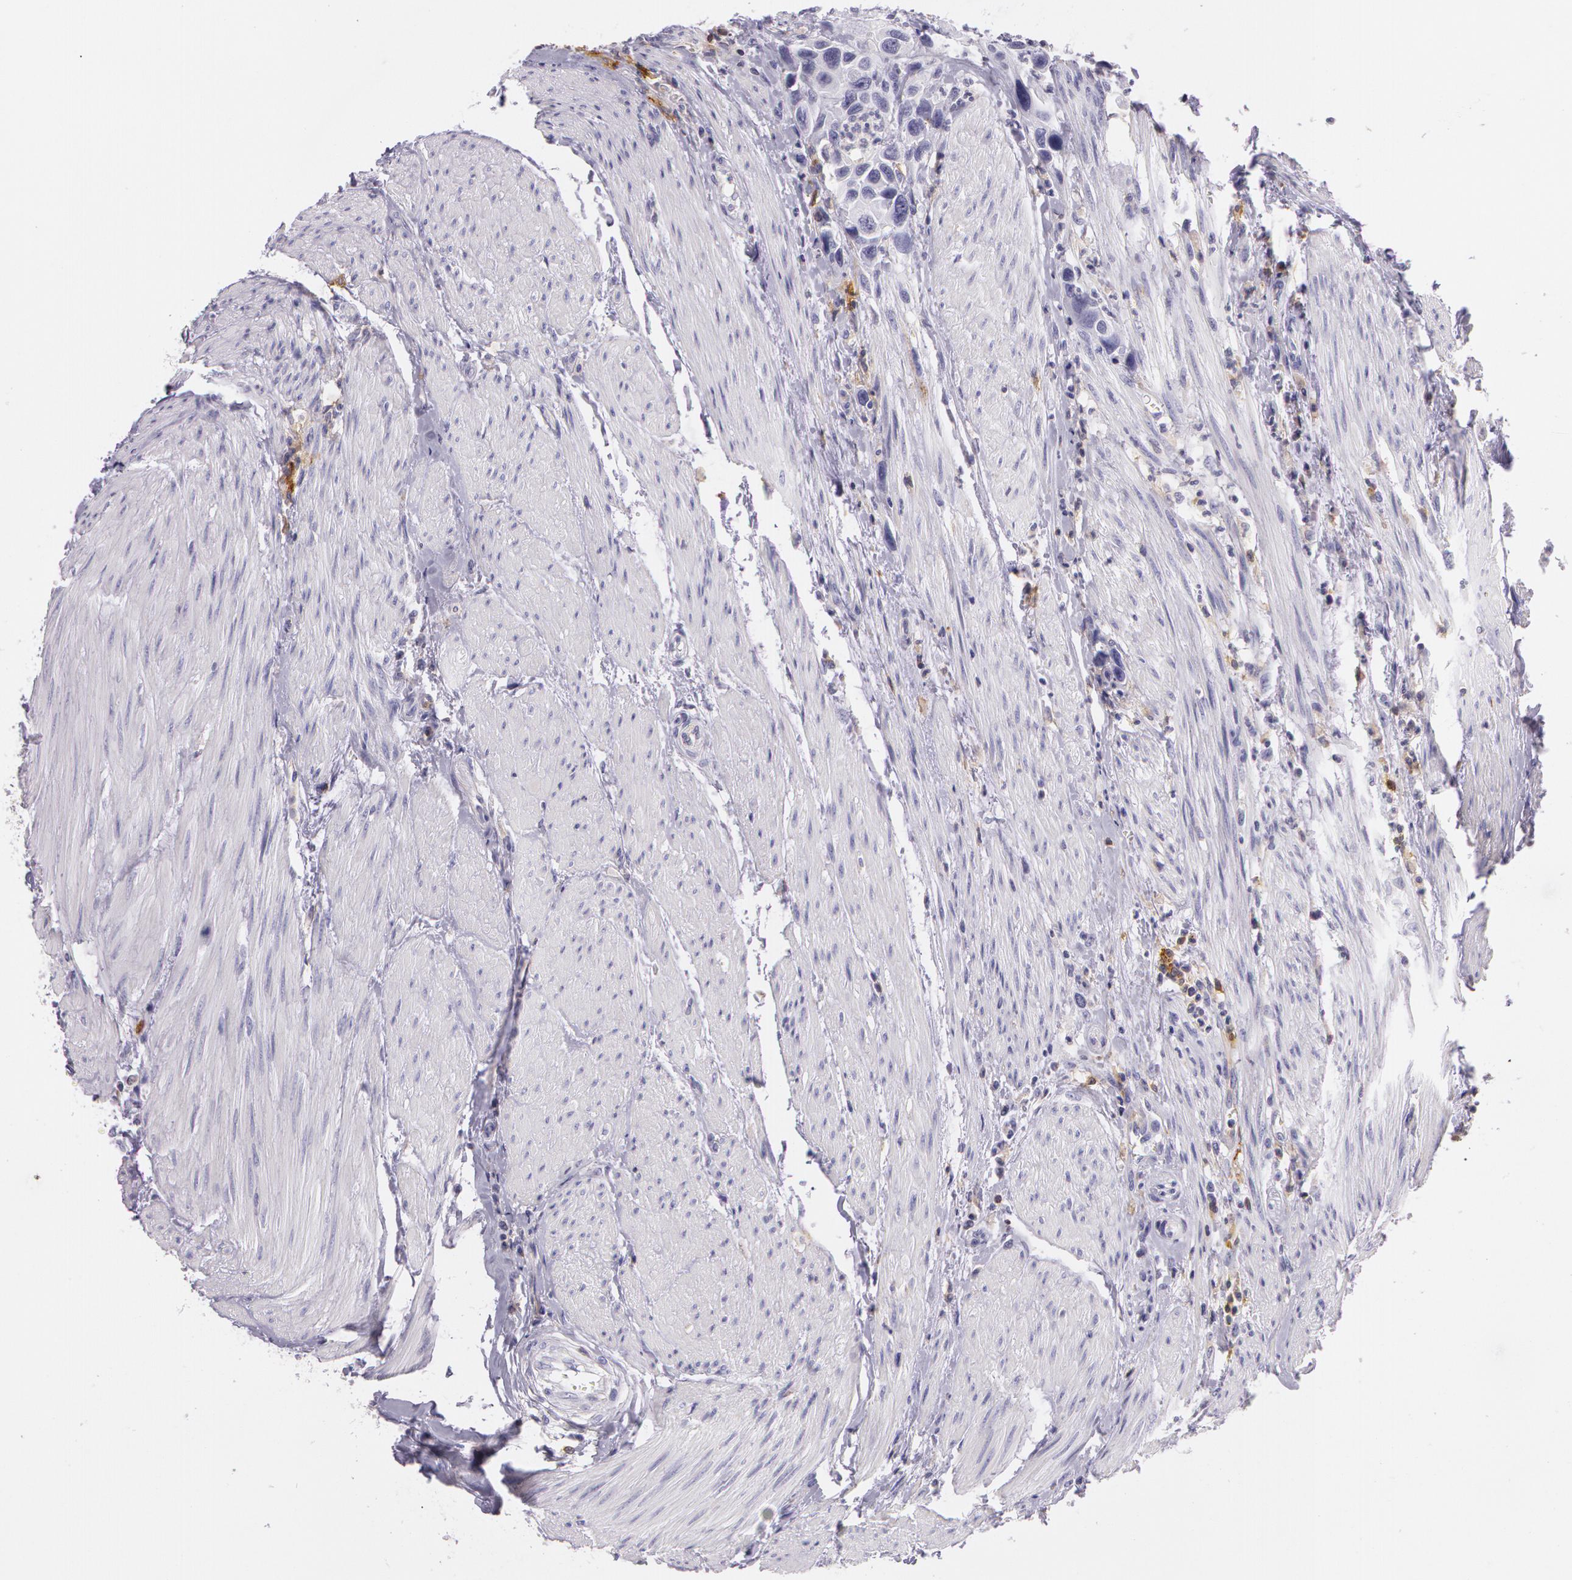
{"staining": {"intensity": "negative", "quantity": "none", "location": "none"}, "tissue": "urothelial cancer", "cell_type": "Tumor cells", "image_type": "cancer", "snomed": [{"axis": "morphology", "description": "Urothelial carcinoma, High grade"}, {"axis": "topography", "description": "Urinary bladder"}], "caption": "This is an immunohistochemistry (IHC) micrograph of human urothelial cancer. There is no expression in tumor cells.", "gene": "LY75", "patient": {"sex": "male", "age": 66}}